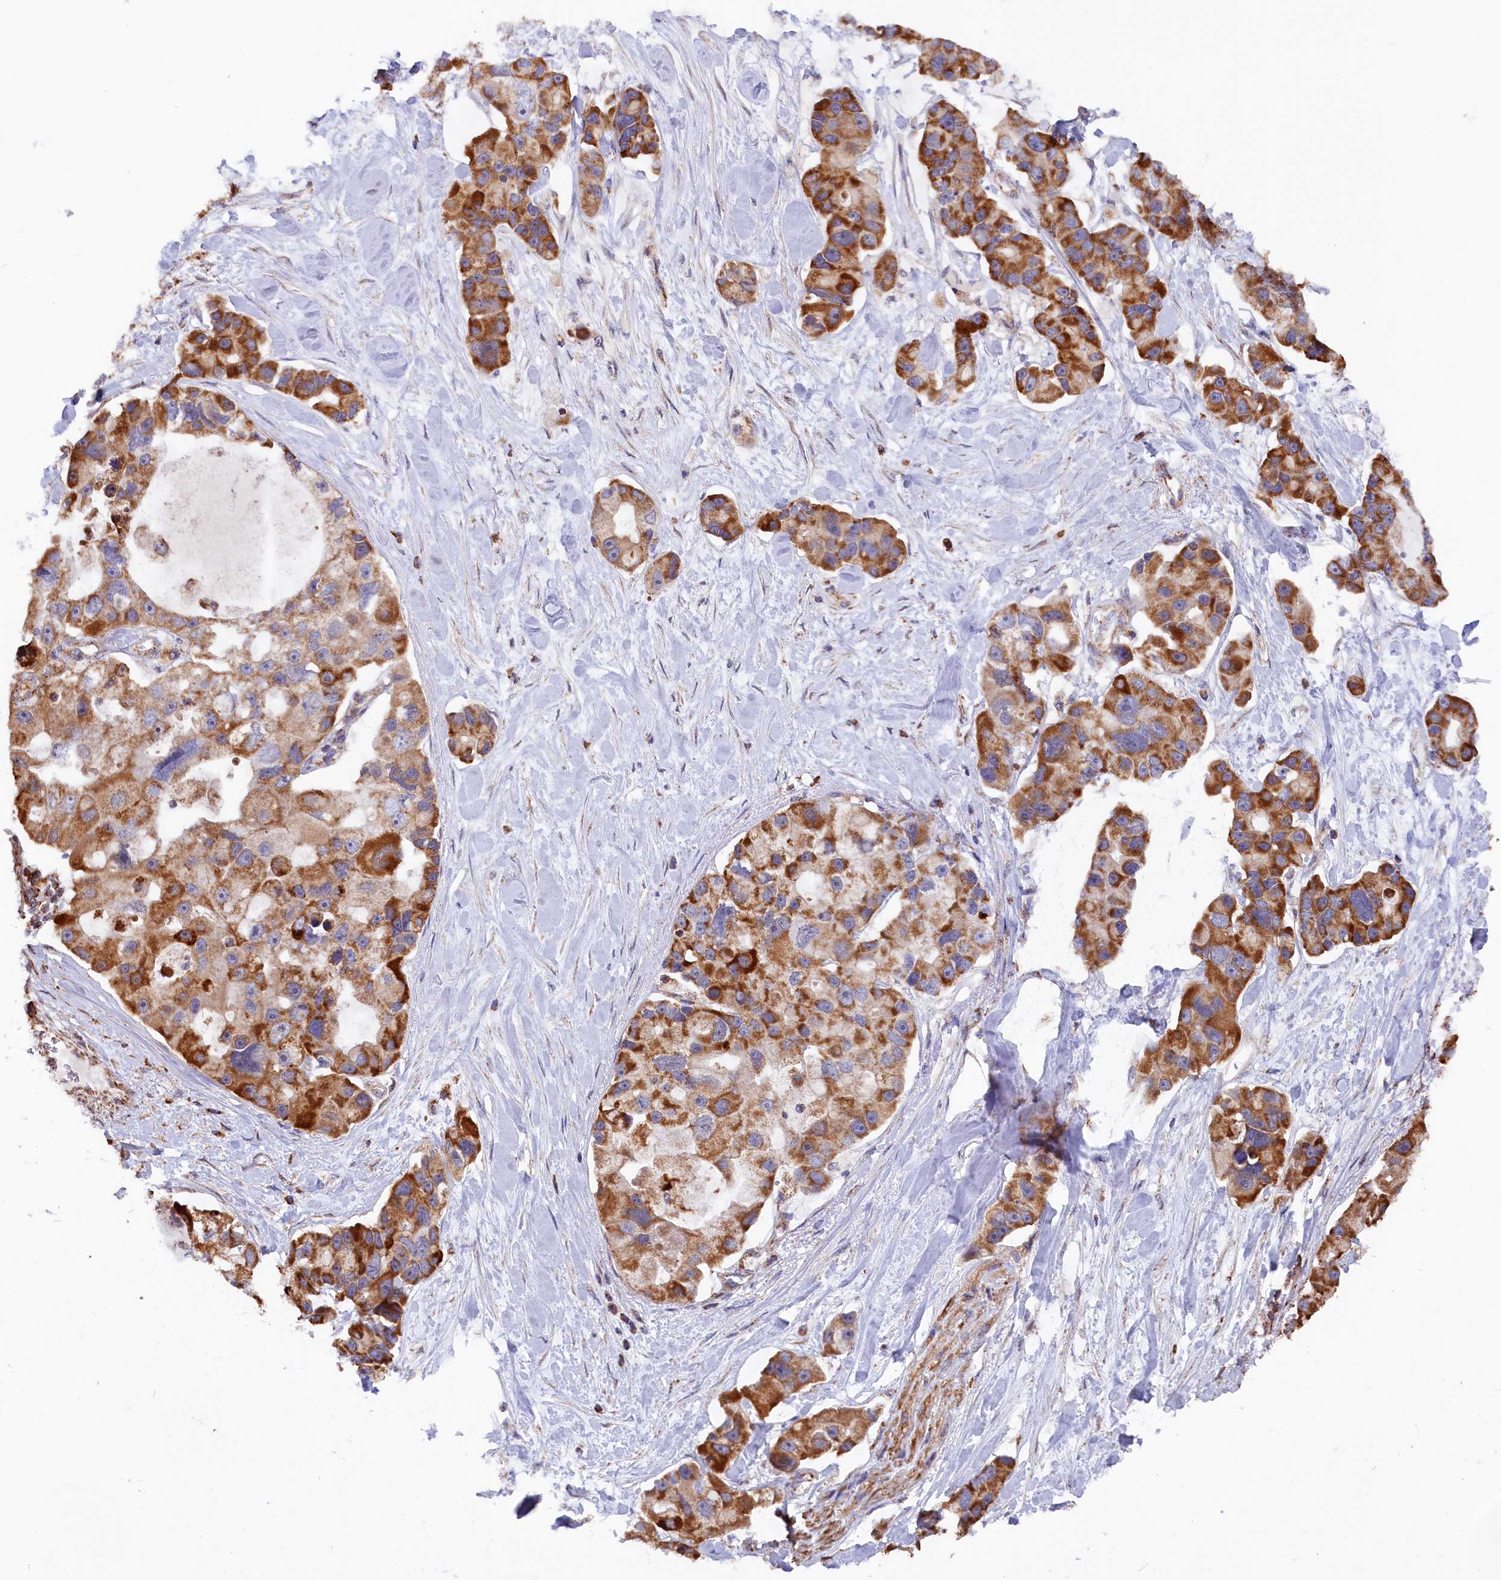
{"staining": {"intensity": "strong", "quantity": ">75%", "location": "cytoplasmic/membranous"}, "tissue": "lung cancer", "cell_type": "Tumor cells", "image_type": "cancer", "snomed": [{"axis": "morphology", "description": "Adenocarcinoma, NOS"}, {"axis": "topography", "description": "Lung"}], "caption": "High-power microscopy captured an immunohistochemistry (IHC) photomicrograph of lung cancer (adenocarcinoma), revealing strong cytoplasmic/membranous expression in about >75% of tumor cells.", "gene": "MACROD1", "patient": {"sex": "female", "age": 54}}